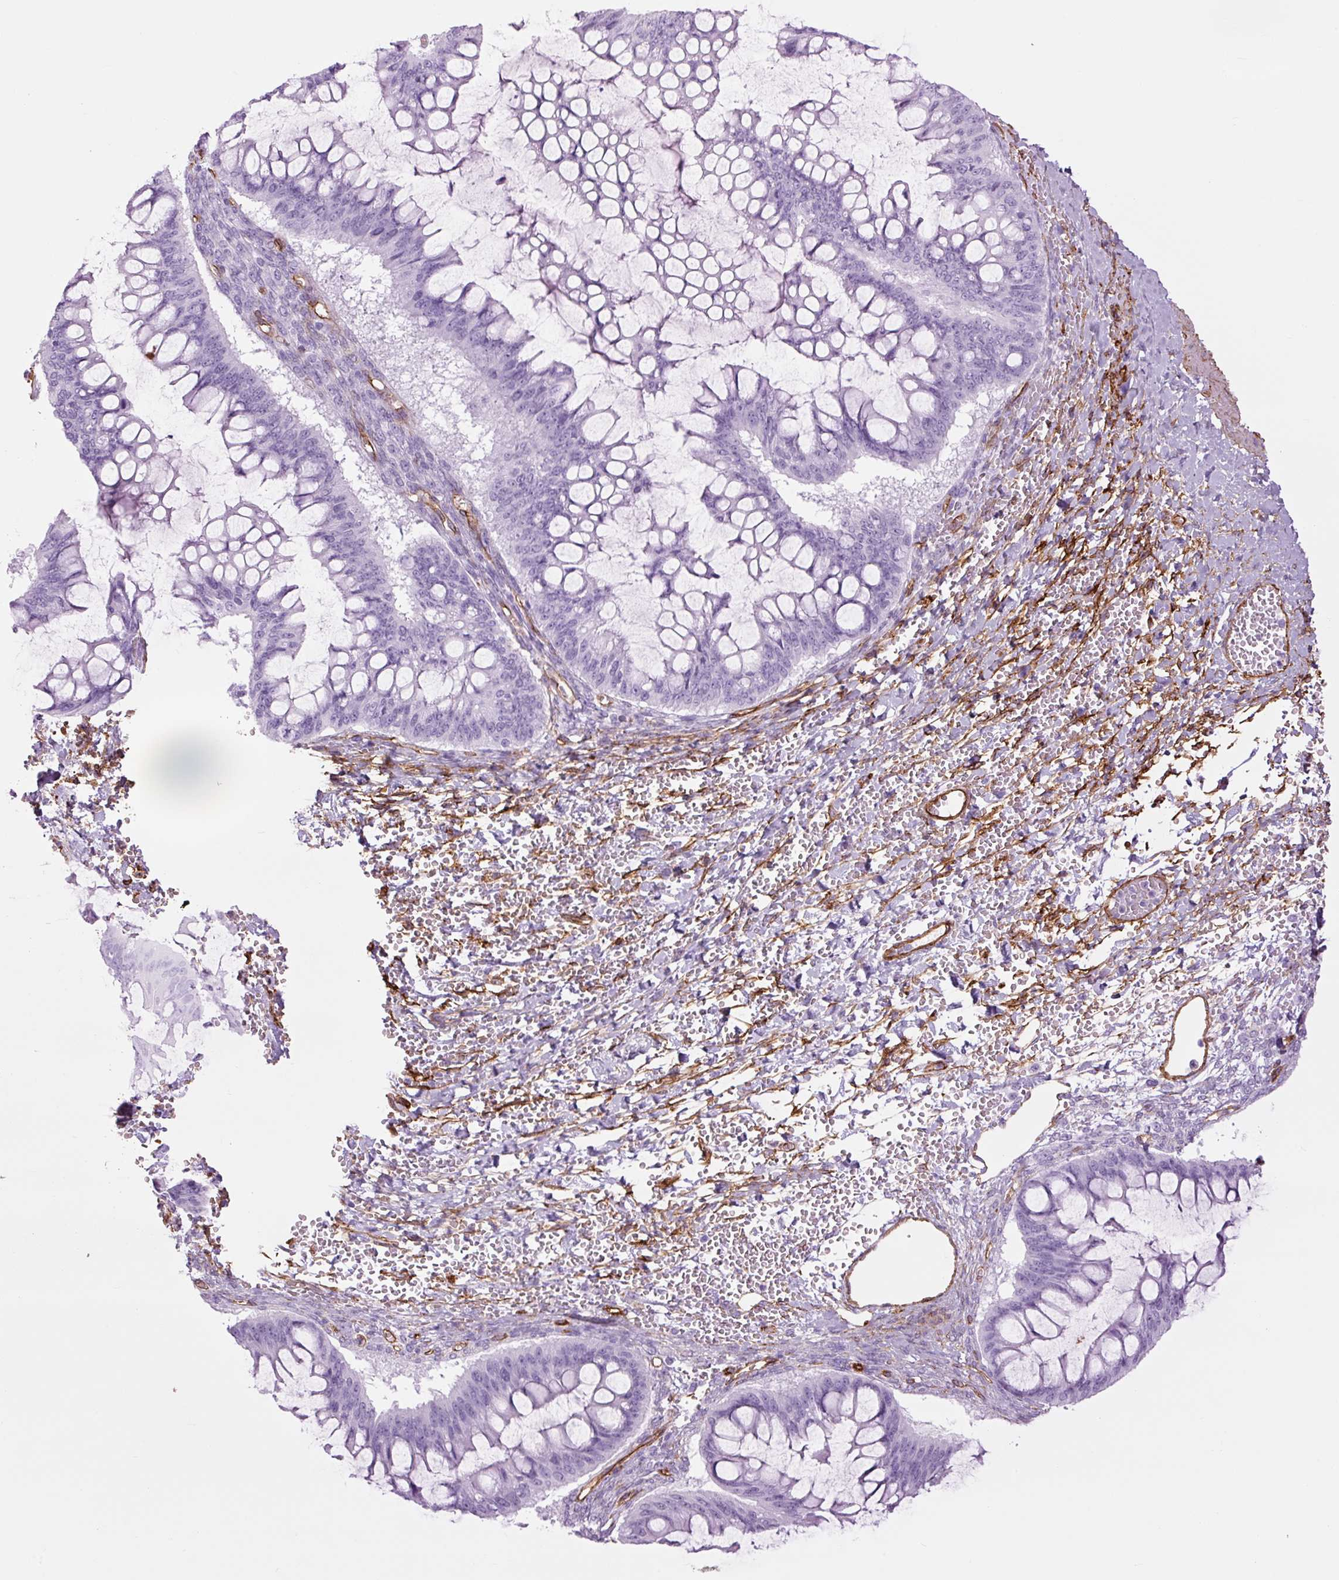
{"staining": {"intensity": "negative", "quantity": "none", "location": "none"}, "tissue": "ovarian cancer", "cell_type": "Tumor cells", "image_type": "cancer", "snomed": [{"axis": "morphology", "description": "Cystadenocarcinoma, mucinous, NOS"}, {"axis": "topography", "description": "Ovary"}], "caption": "Ovarian mucinous cystadenocarcinoma was stained to show a protein in brown. There is no significant staining in tumor cells.", "gene": "CAV1", "patient": {"sex": "female", "age": 73}}